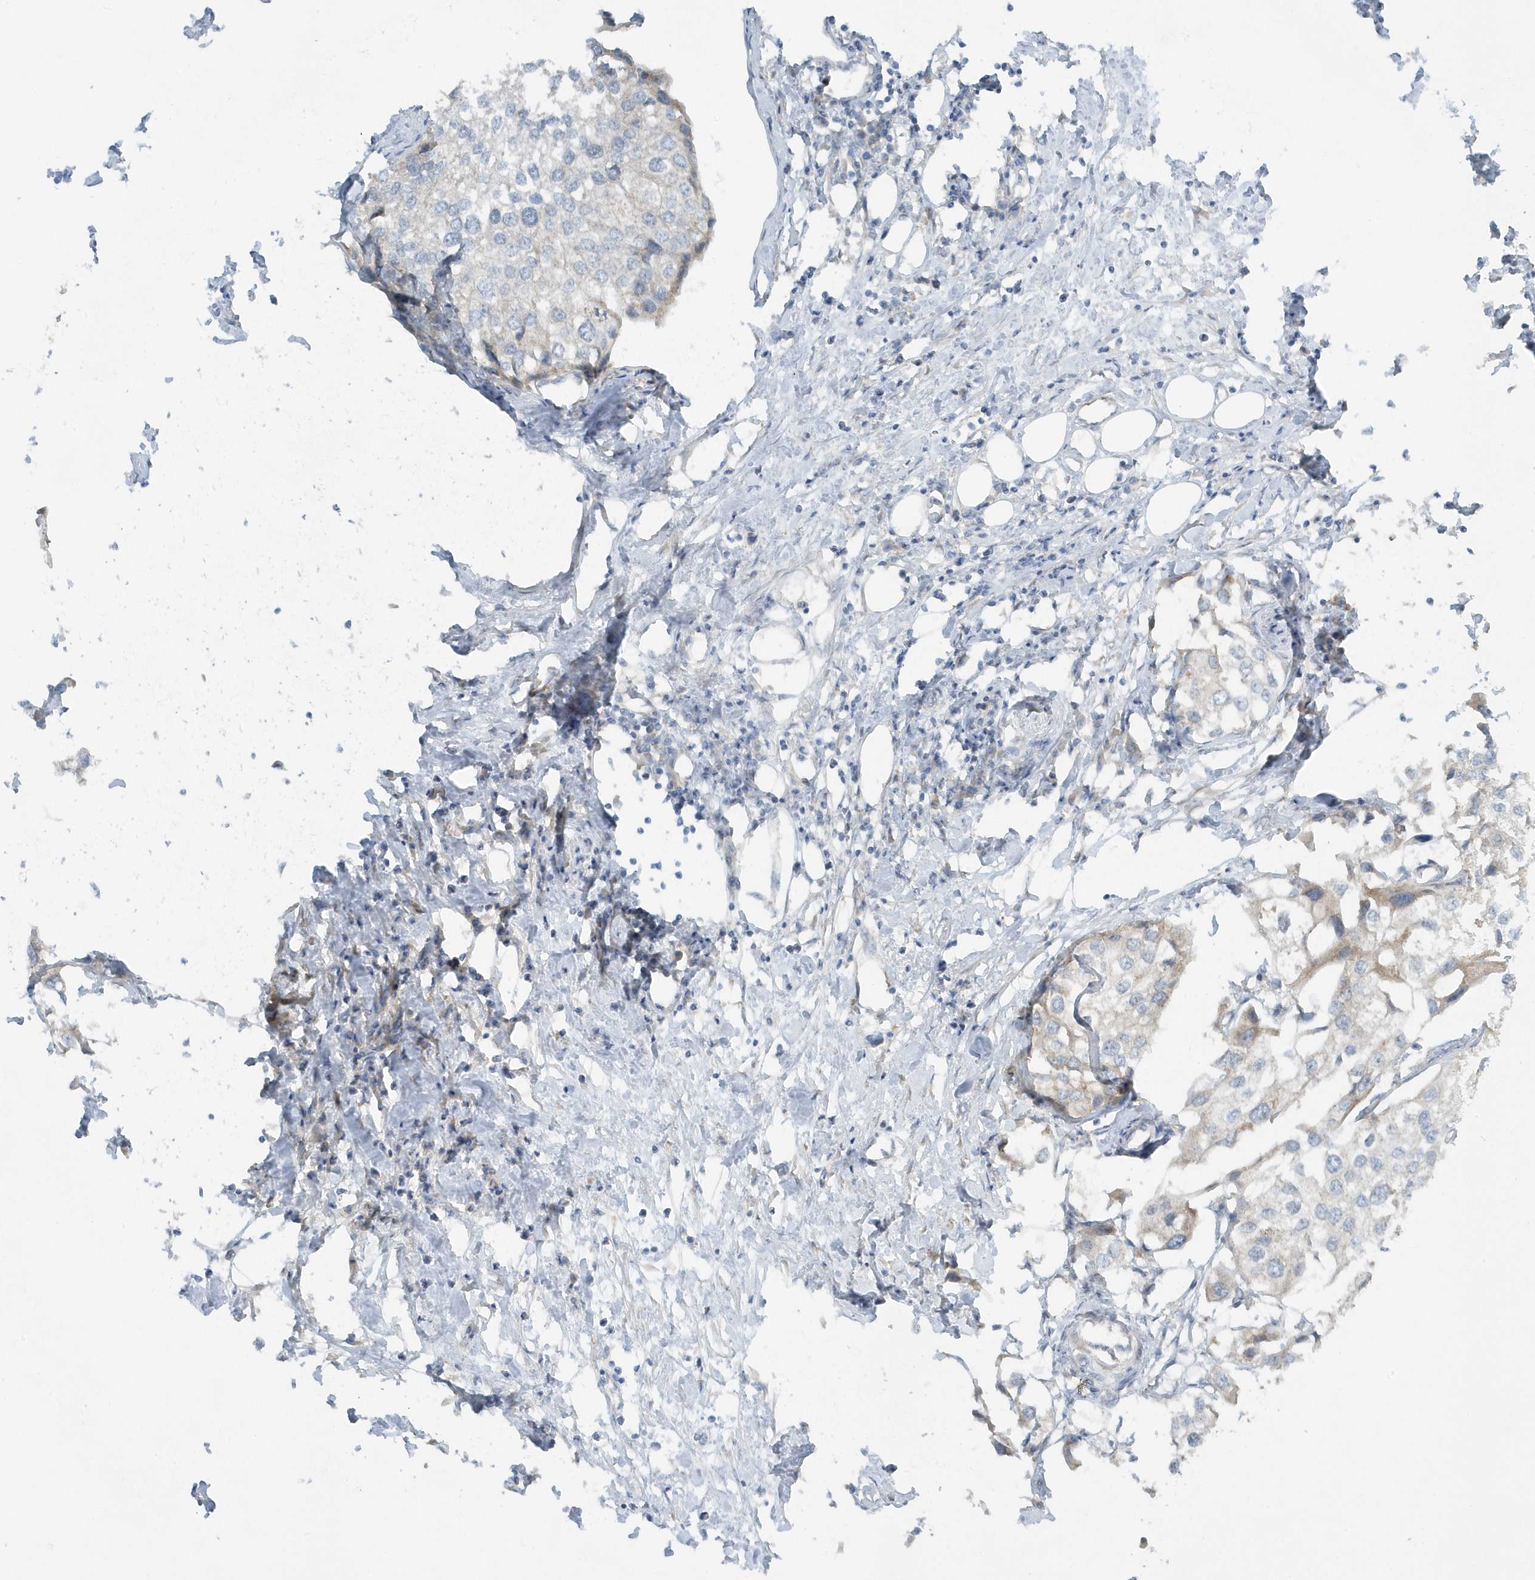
{"staining": {"intensity": "negative", "quantity": "none", "location": "none"}, "tissue": "urothelial cancer", "cell_type": "Tumor cells", "image_type": "cancer", "snomed": [{"axis": "morphology", "description": "Urothelial carcinoma, High grade"}, {"axis": "topography", "description": "Urinary bladder"}], "caption": "Tumor cells are negative for brown protein staining in high-grade urothelial carcinoma. The staining was performed using DAB to visualize the protein expression in brown, while the nuclei were stained in blue with hematoxylin (Magnification: 20x).", "gene": "SCN3A", "patient": {"sex": "male", "age": 64}}